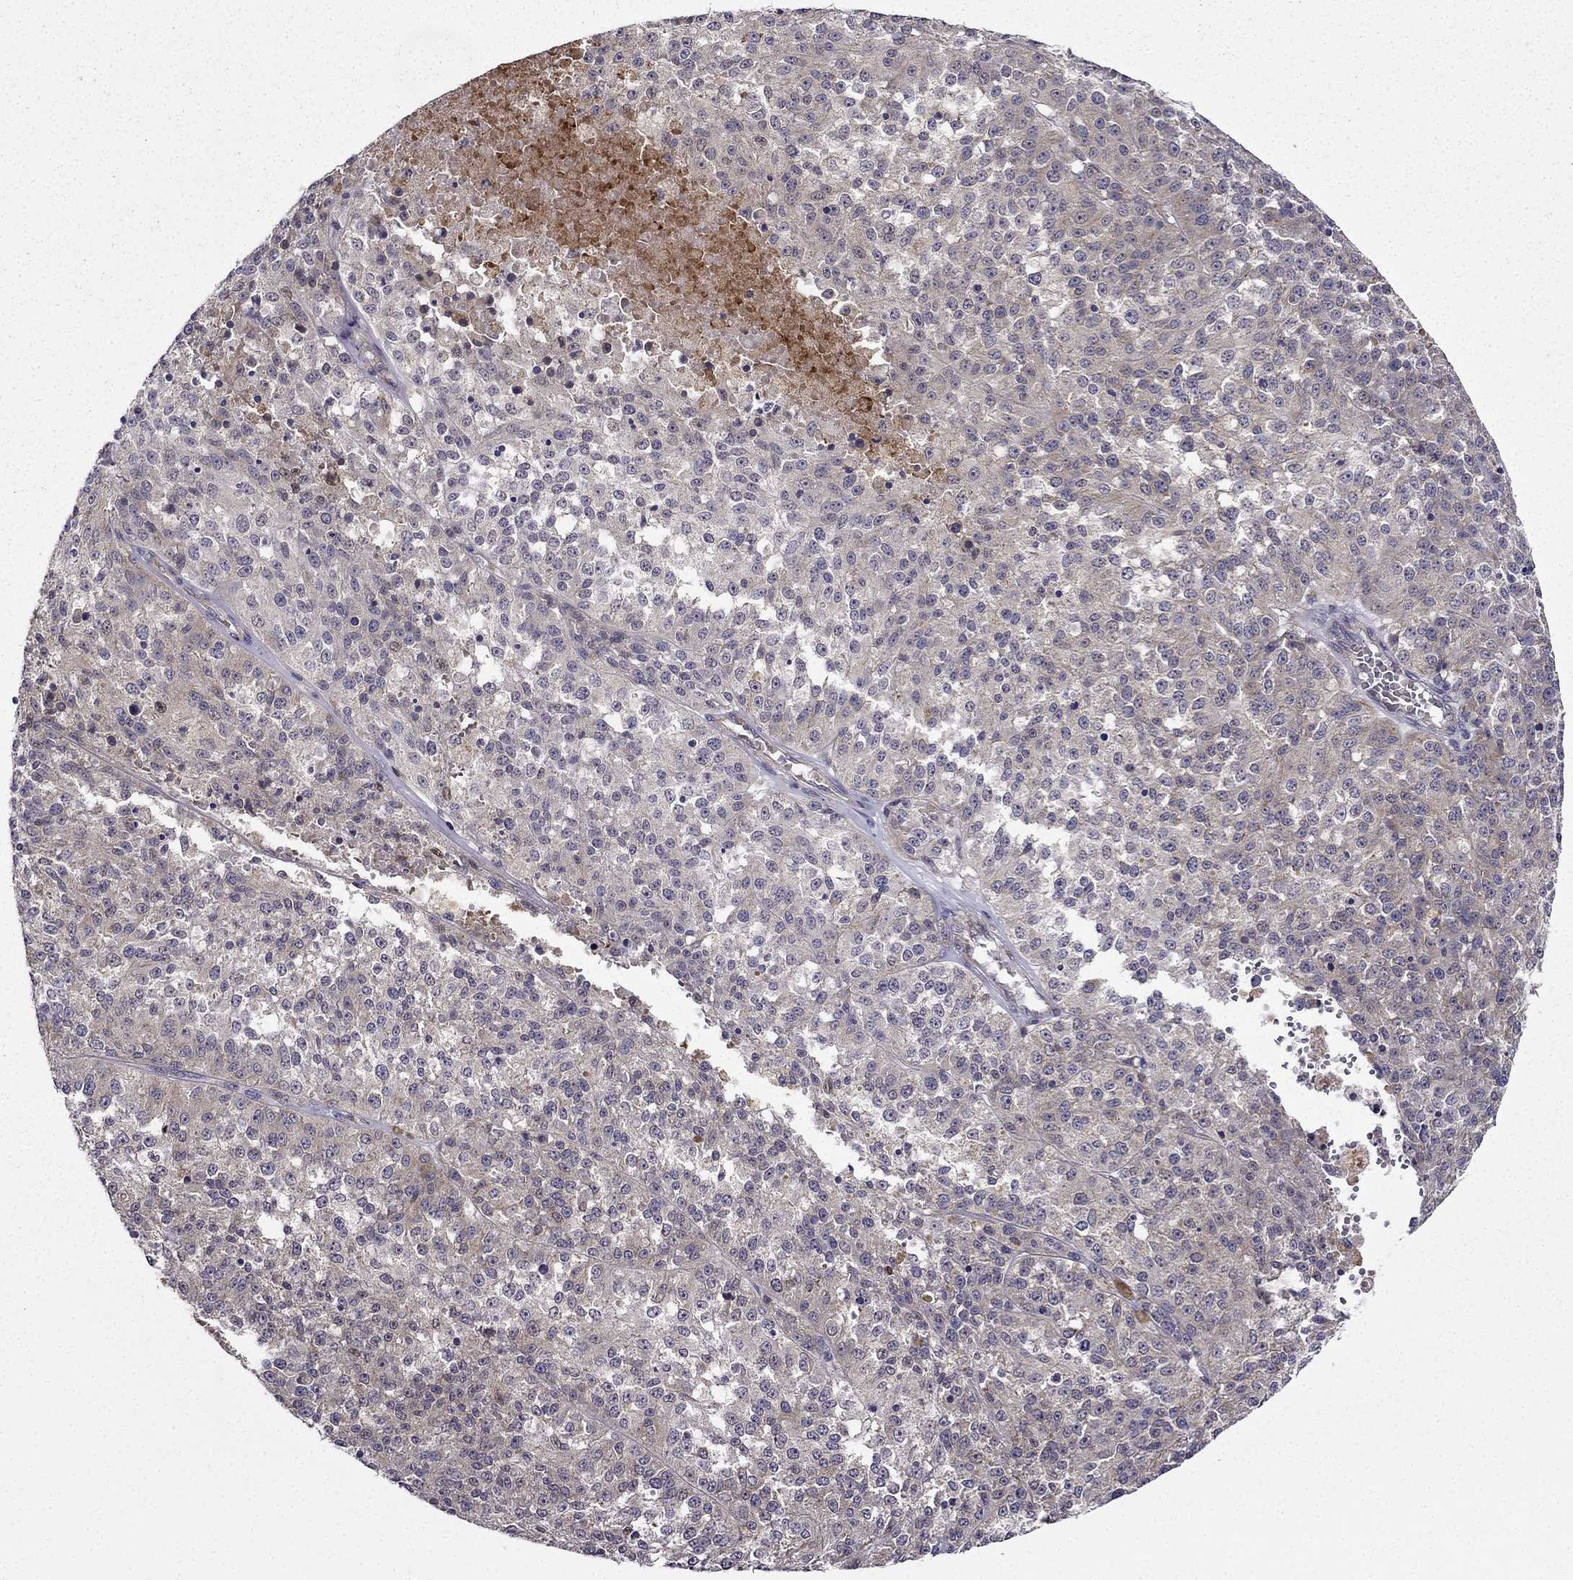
{"staining": {"intensity": "negative", "quantity": "none", "location": "none"}, "tissue": "melanoma", "cell_type": "Tumor cells", "image_type": "cancer", "snomed": [{"axis": "morphology", "description": "Malignant melanoma, Metastatic site"}, {"axis": "topography", "description": "Lymph node"}], "caption": "IHC micrograph of neoplastic tissue: human melanoma stained with DAB shows no significant protein expression in tumor cells.", "gene": "ARHGEF28", "patient": {"sex": "female", "age": 64}}